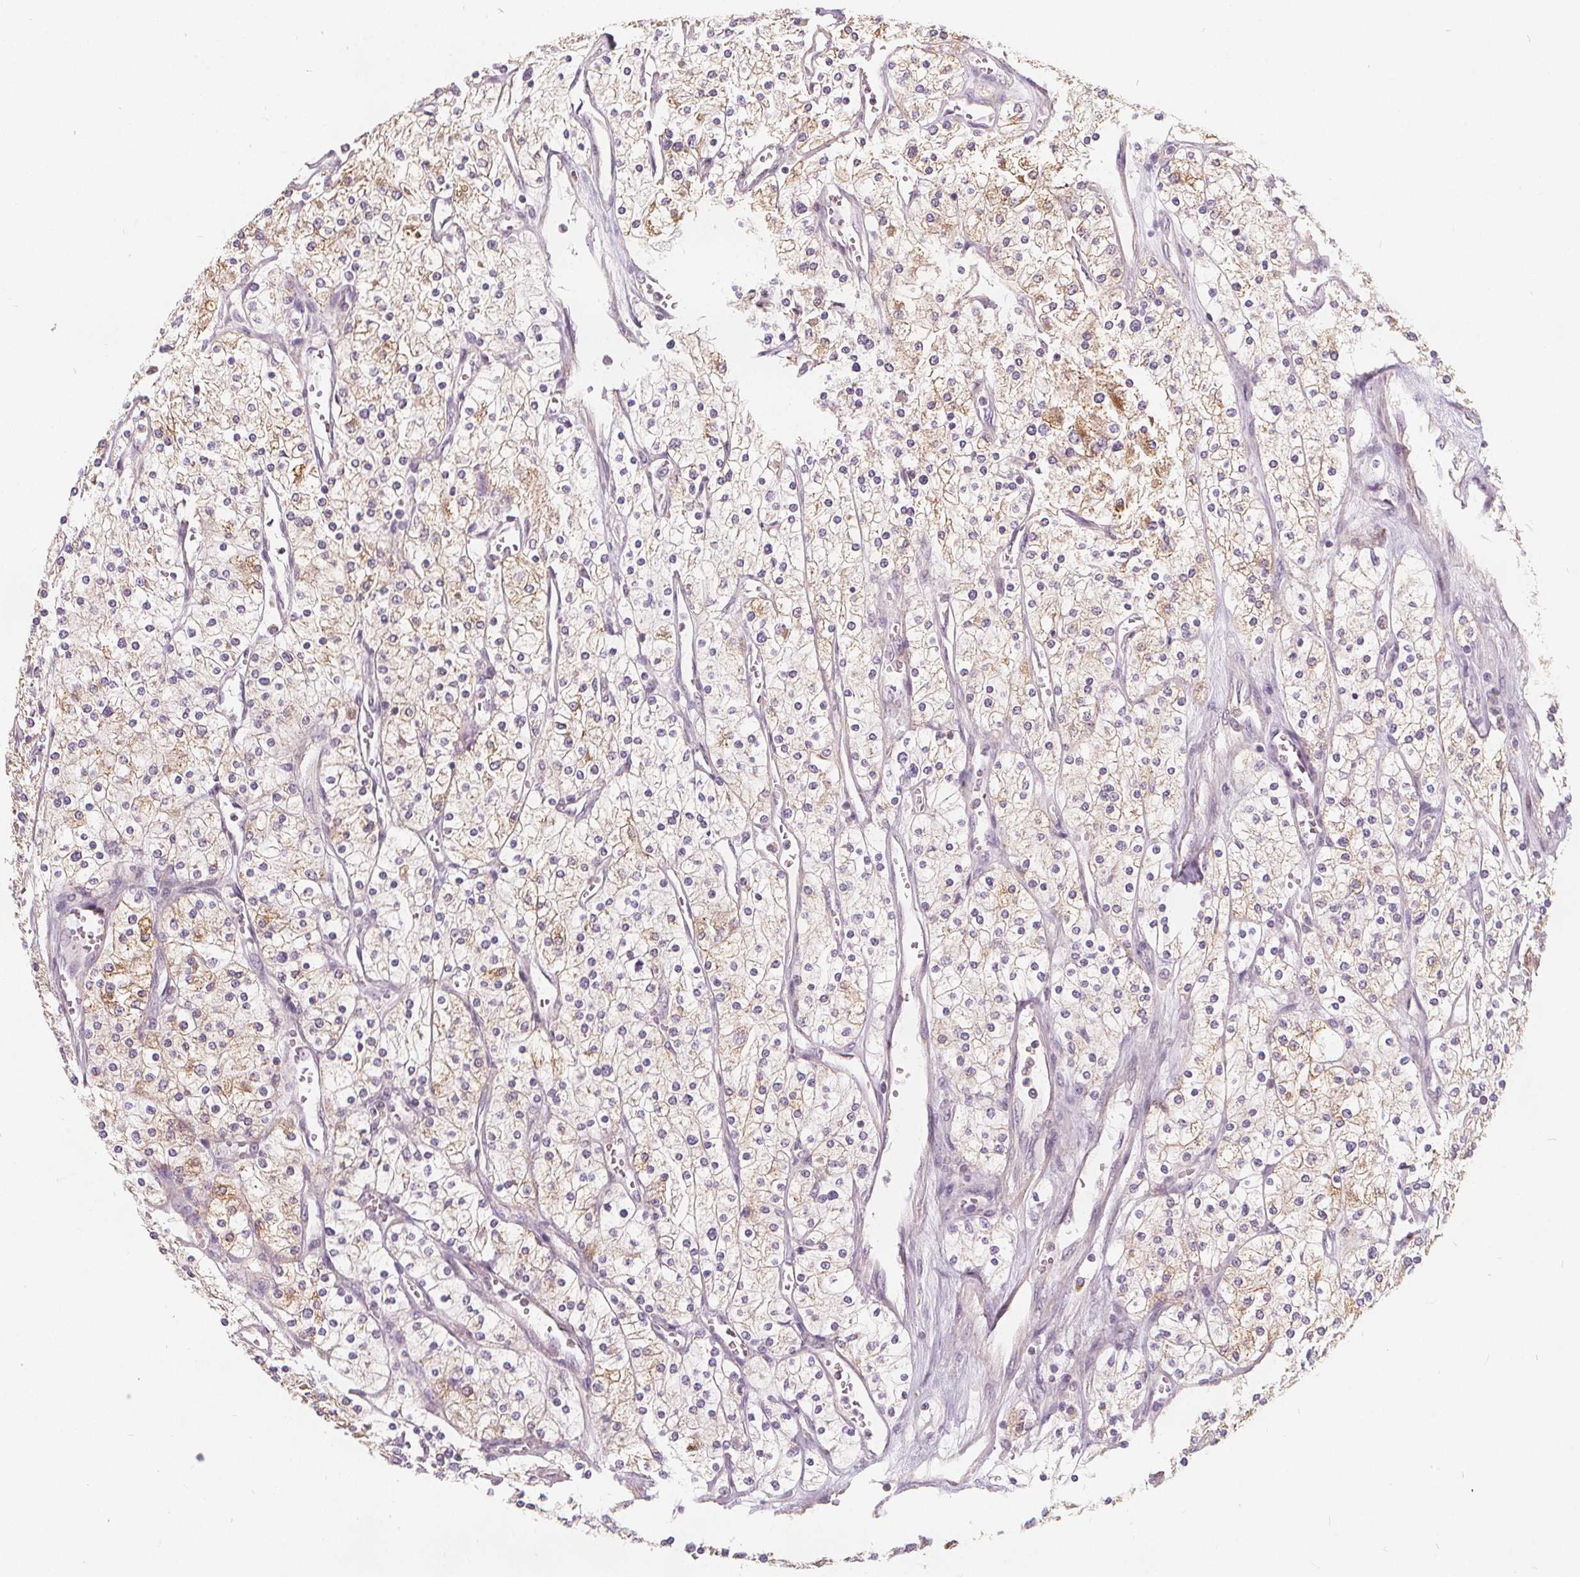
{"staining": {"intensity": "weak", "quantity": "25%-75%", "location": "cytoplasmic/membranous"}, "tissue": "renal cancer", "cell_type": "Tumor cells", "image_type": "cancer", "snomed": [{"axis": "morphology", "description": "Adenocarcinoma, NOS"}, {"axis": "topography", "description": "Kidney"}], "caption": "Human renal cancer stained for a protein (brown) displays weak cytoplasmic/membranous positive expression in approximately 25%-75% of tumor cells.", "gene": "DRC3", "patient": {"sex": "male", "age": 80}}